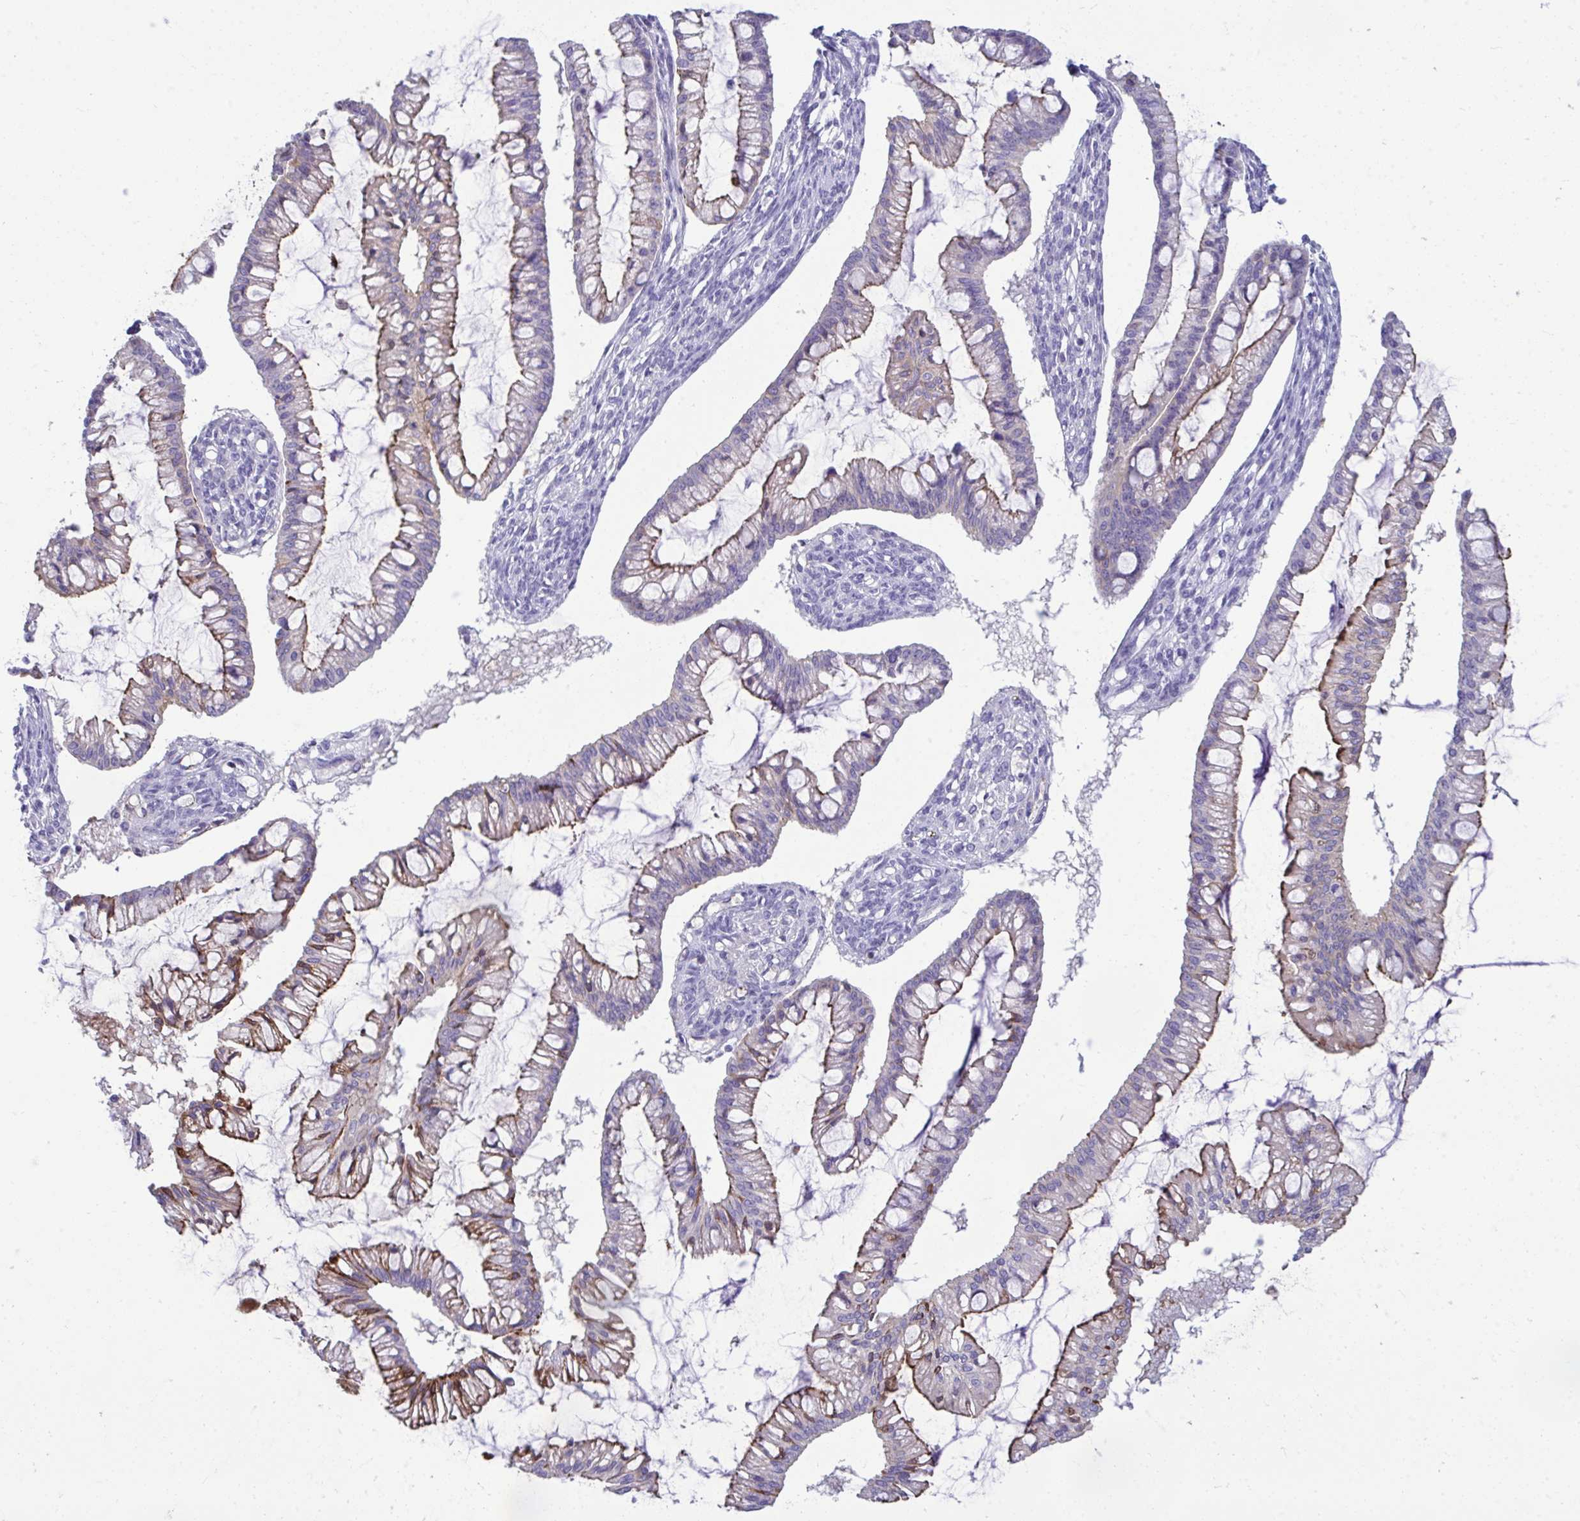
{"staining": {"intensity": "strong", "quantity": "<25%", "location": "cytoplasmic/membranous"}, "tissue": "ovarian cancer", "cell_type": "Tumor cells", "image_type": "cancer", "snomed": [{"axis": "morphology", "description": "Cystadenocarcinoma, mucinous, NOS"}, {"axis": "topography", "description": "Ovary"}], "caption": "A photomicrograph of human mucinous cystadenocarcinoma (ovarian) stained for a protein reveals strong cytoplasmic/membranous brown staining in tumor cells.", "gene": "PIGZ", "patient": {"sex": "female", "age": 73}}